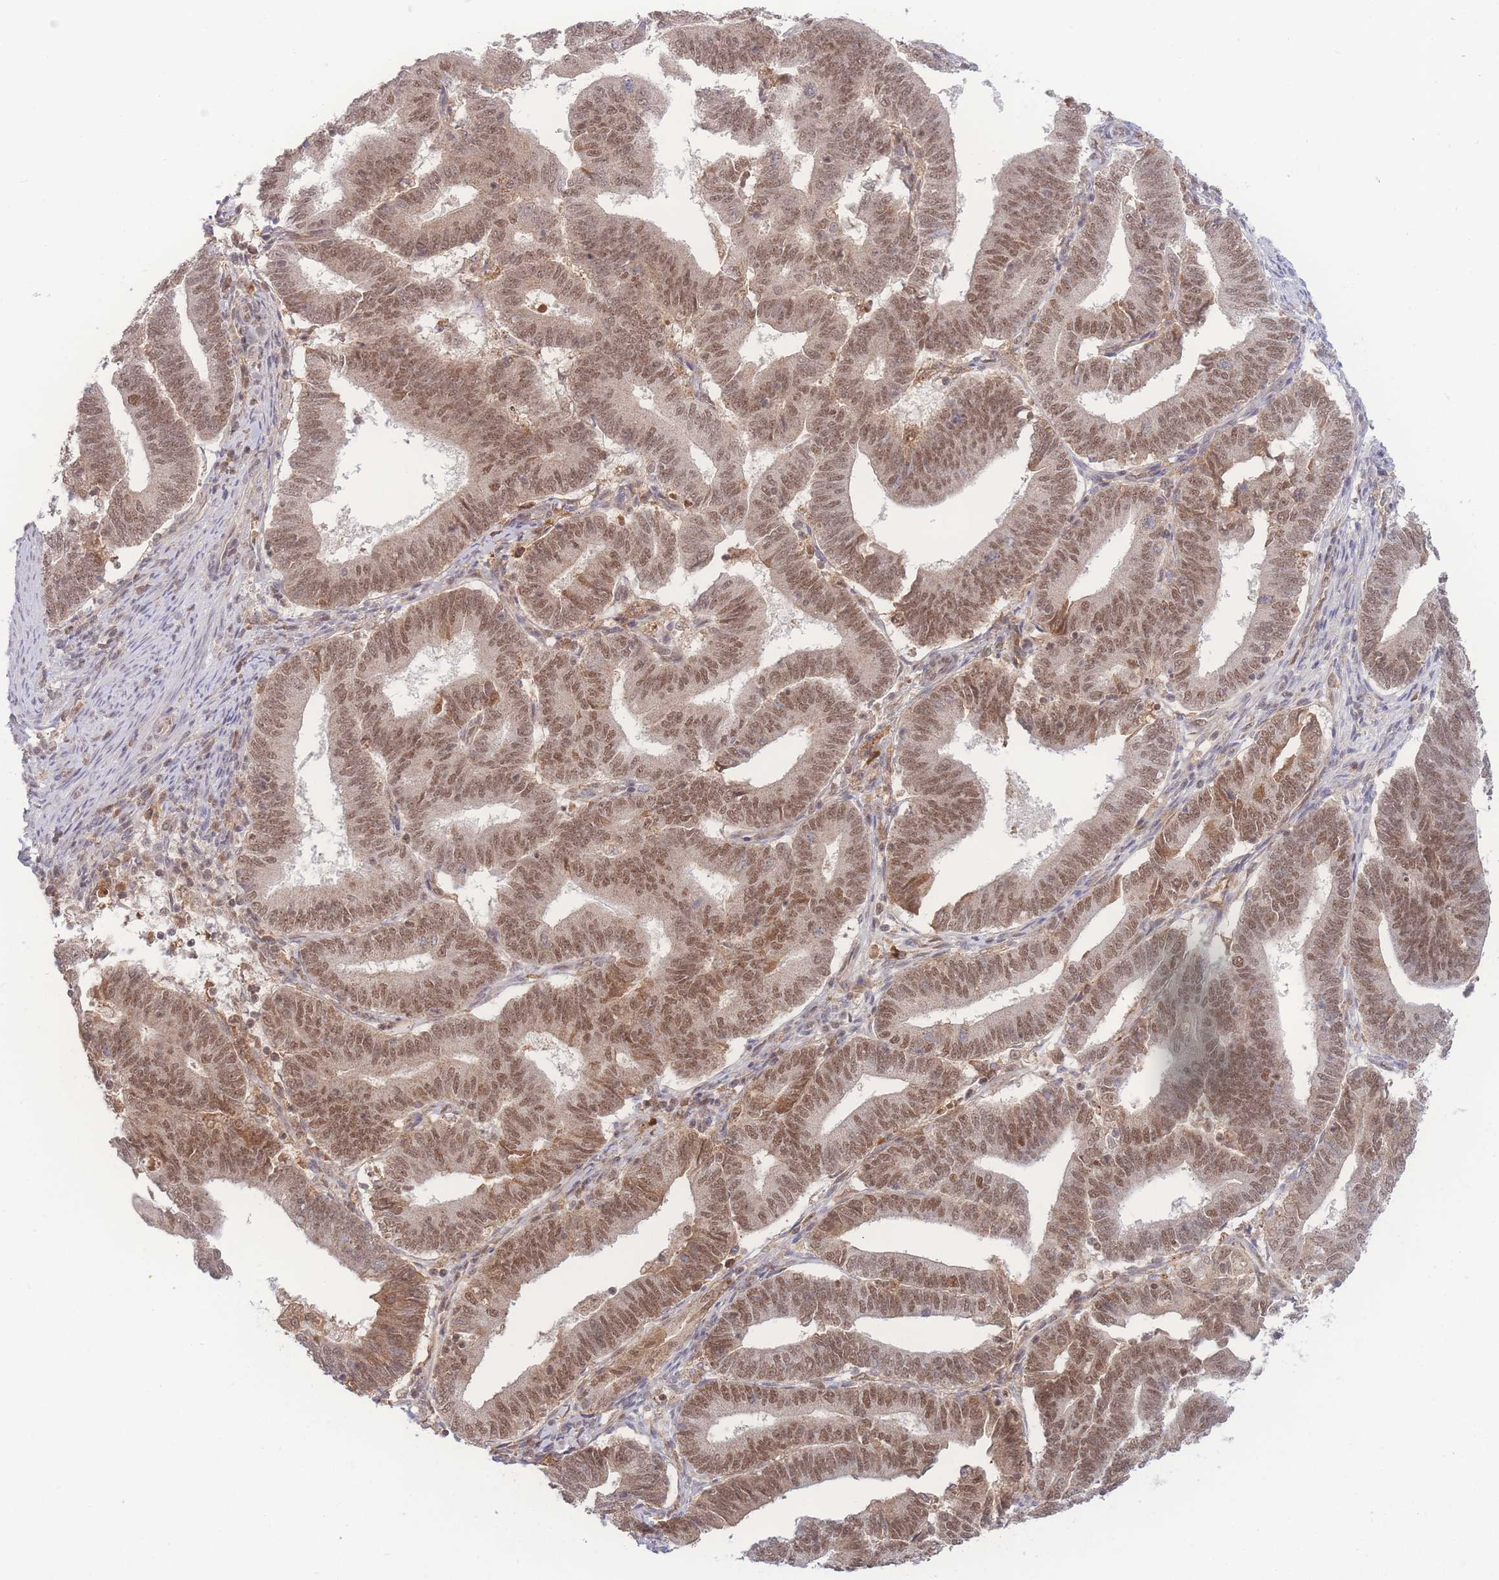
{"staining": {"intensity": "moderate", "quantity": ">75%", "location": "nuclear"}, "tissue": "endometrial cancer", "cell_type": "Tumor cells", "image_type": "cancer", "snomed": [{"axis": "morphology", "description": "Adenocarcinoma, NOS"}, {"axis": "topography", "description": "Endometrium"}], "caption": "Immunohistochemistry (IHC) of human endometrial cancer (adenocarcinoma) shows medium levels of moderate nuclear expression in about >75% of tumor cells.", "gene": "RAVER1", "patient": {"sex": "female", "age": 70}}